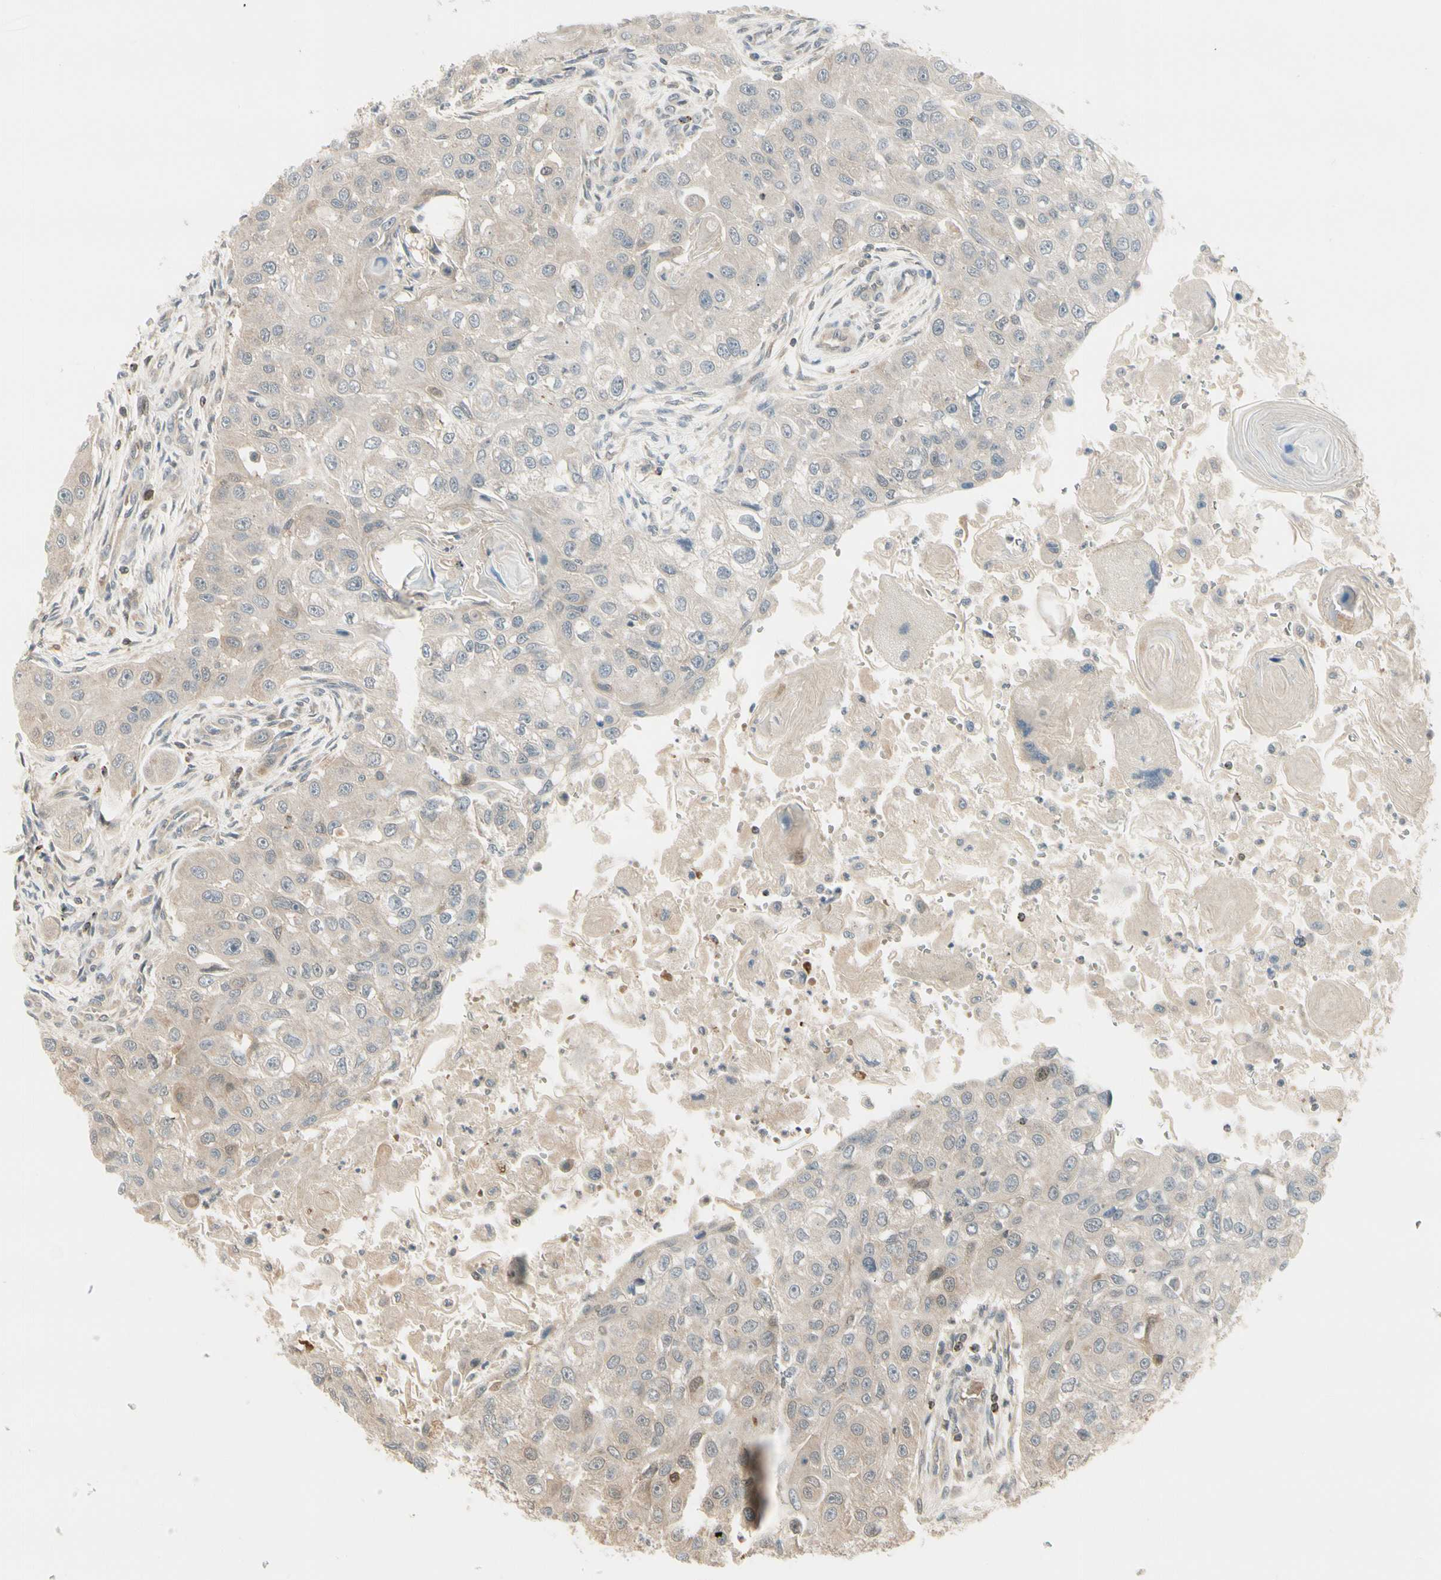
{"staining": {"intensity": "weak", "quantity": "<25%", "location": "cytoplasmic/membranous"}, "tissue": "head and neck cancer", "cell_type": "Tumor cells", "image_type": "cancer", "snomed": [{"axis": "morphology", "description": "Normal tissue, NOS"}, {"axis": "morphology", "description": "Squamous cell carcinoma, NOS"}, {"axis": "topography", "description": "Skeletal muscle"}, {"axis": "topography", "description": "Head-Neck"}], "caption": "Squamous cell carcinoma (head and neck) was stained to show a protein in brown. There is no significant expression in tumor cells.", "gene": "EVC", "patient": {"sex": "male", "age": 51}}